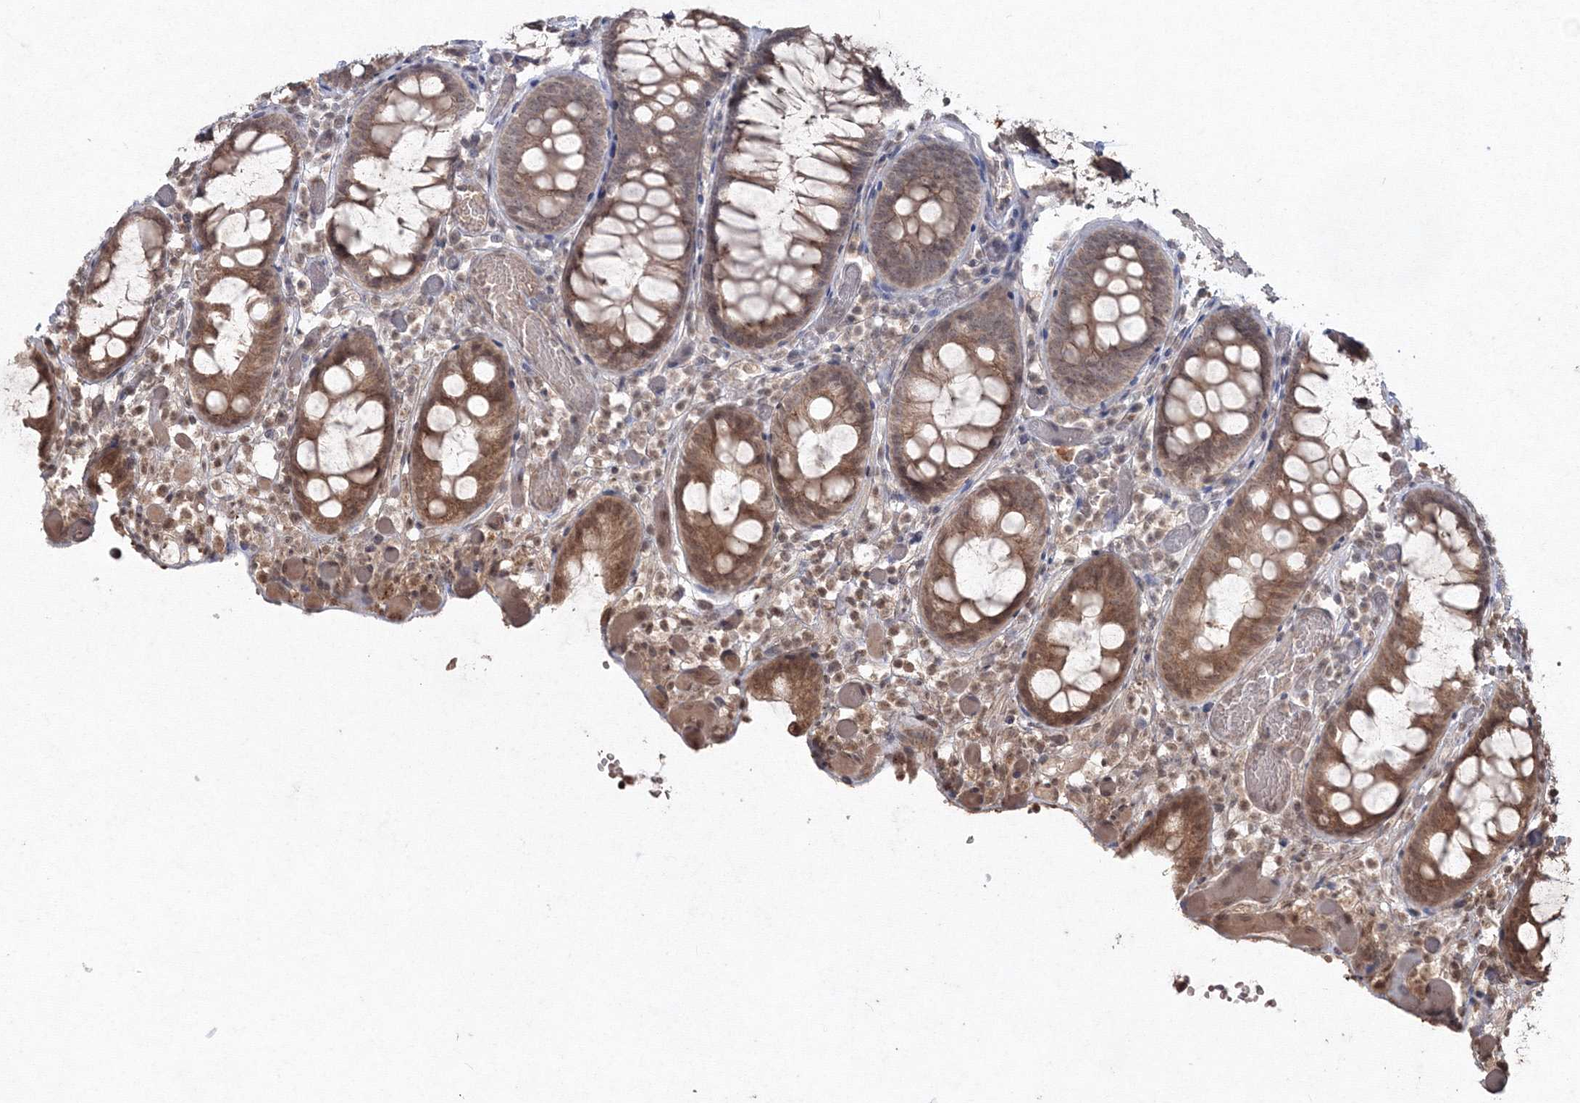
{"staining": {"intensity": "moderate", "quantity": ">75%", "location": "cytoplasmic/membranous,nuclear"}, "tissue": "colon", "cell_type": "Endothelial cells", "image_type": "normal", "snomed": [{"axis": "morphology", "description": "Normal tissue, NOS"}, {"axis": "topography", "description": "Colon"}], "caption": "DAB (3,3'-diaminobenzidine) immunohistochemical staining of benign colon exhibits moderate cytoplasmic/membranous,nuclear protein expression in about >75% of endothelial cells. Nuclei are stained in blue.", "gene": "PEX13", "patient": {"sex": "male", "age": 14}}